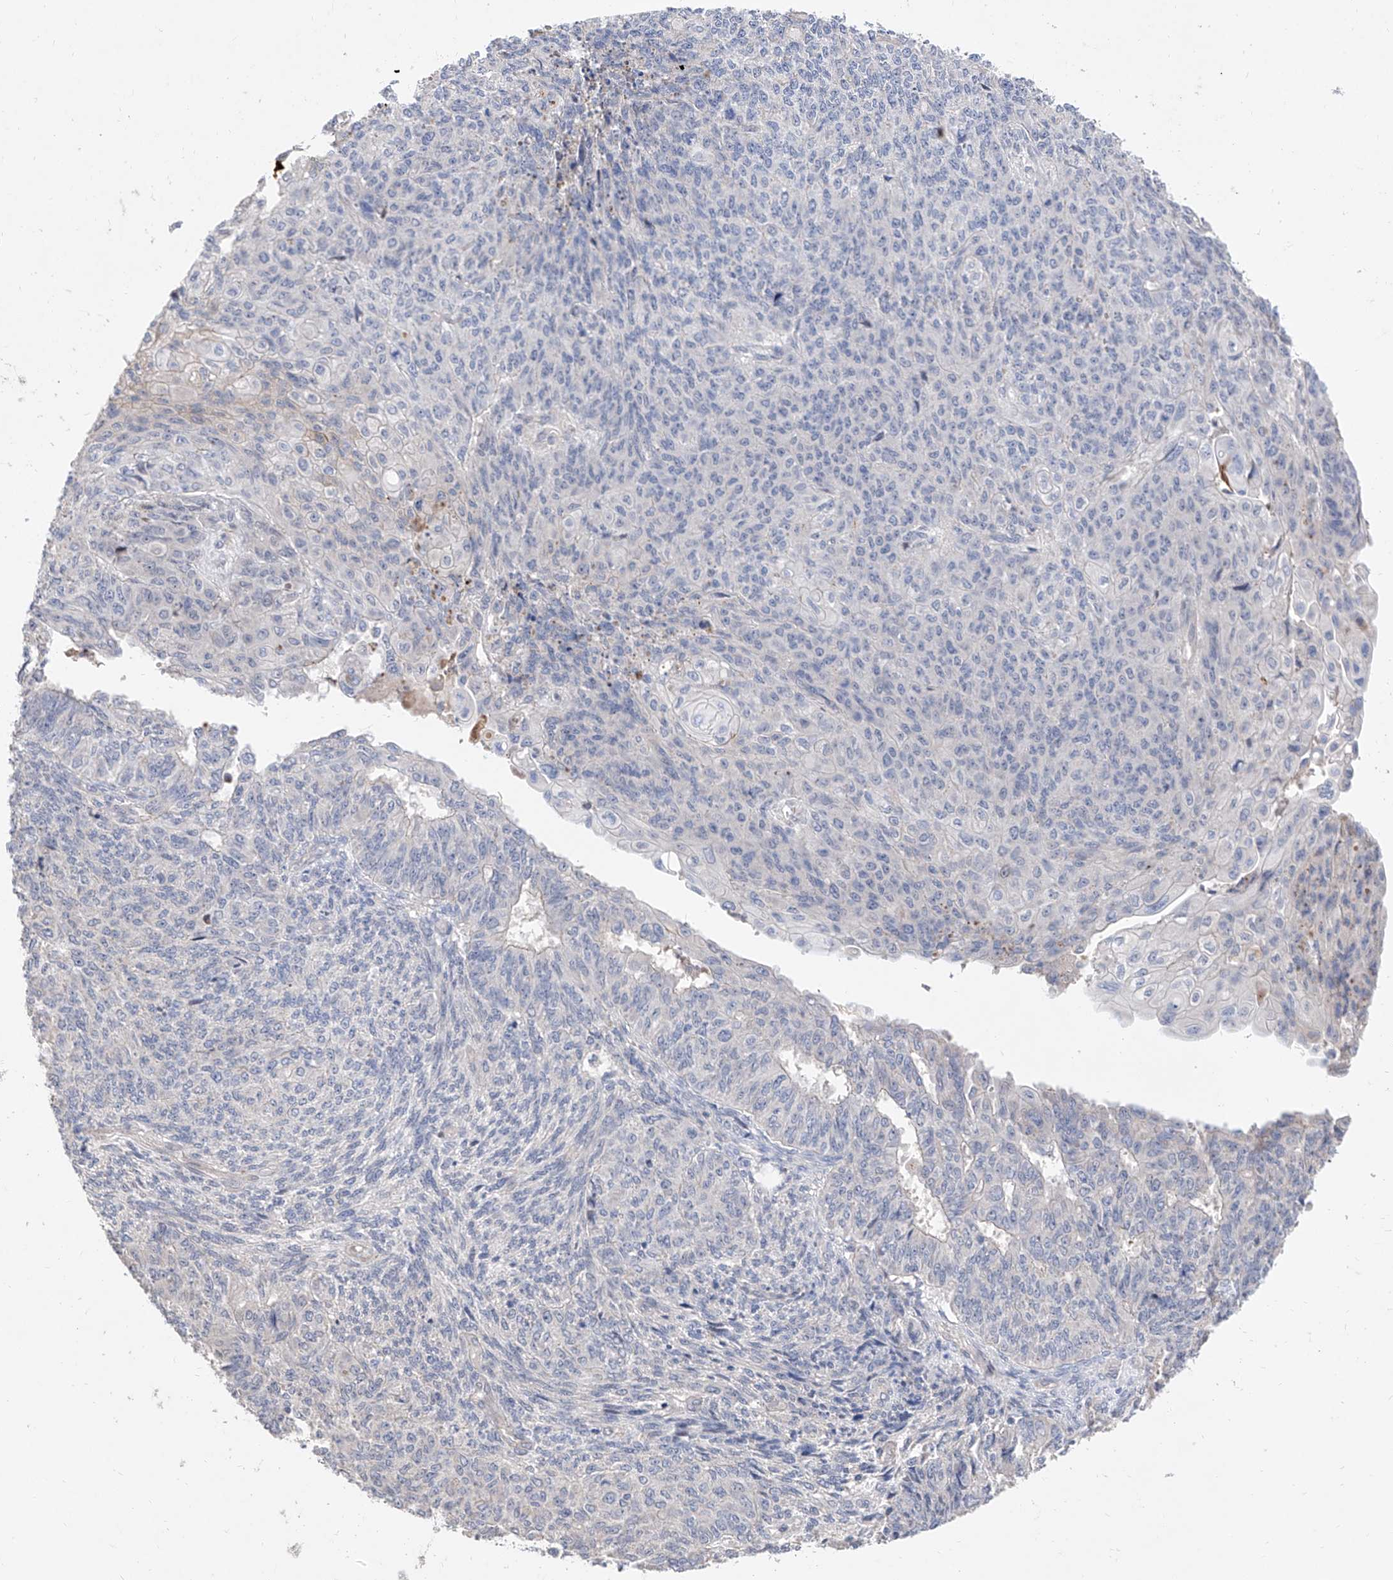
{"staining": {"intensity": "negative", "quantity": "none", "location": "none"}, "tissue": "endometrial cancer", "cell_type": "Tumor cells", "image_type": "cancer", "snomed": [{"axis": "morphology", "description": "Adenocarcinoma, NOS"}, {"axis": "topography", "description": "Endometrium"}], "caption": "DAB (3,3'-diaminobenzidine) immunohistochemical staining of adenocarcinoma (endometrial) shows no significant expression in tumor cells.", "gene": "FUCA2", "patient": {"sex": "female", "age": 32}}